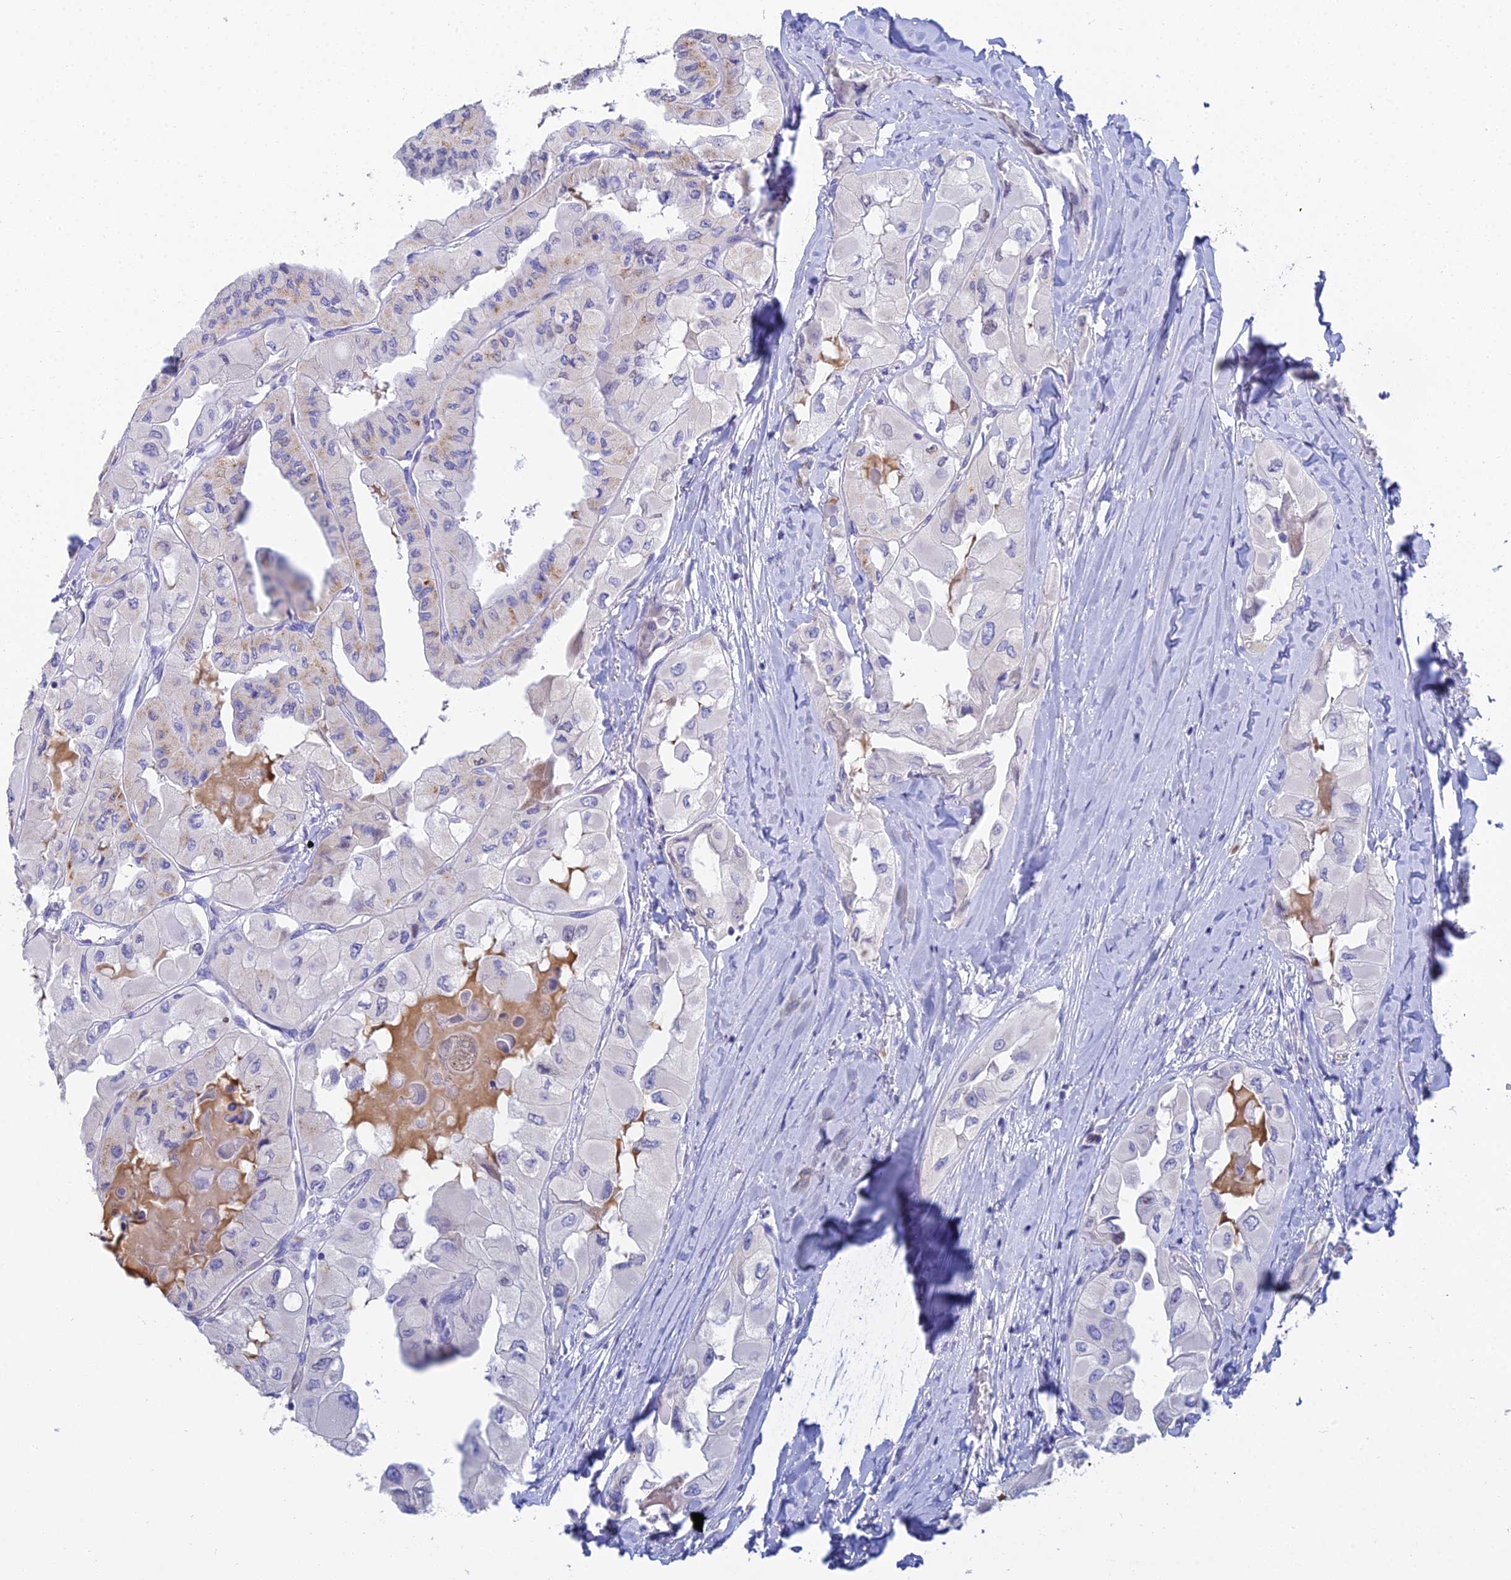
{"staining": {"intensity": "moderate", "quantity": "<25%", "location": "cytoplasmic/membranous"}, "tissue": "thyroid cancer", "cell_type": "Tumor cells", "image_type": "cancer", "snomed": [{"axis": "morphology", "description": "Normal tissue, NOS"}, {"axis": "morphology", "description": "Papillary adenocarcinoma, NOS"}, {"axis": "topography", "description": "Thyroid gland"}], "caption": "Moderate cytoplasmic/membranous expression is seen in about <25% of tumor cells in thyroid cancer.", "gene": "MCM2", "patient": {"sex": "female", "age": 59}}